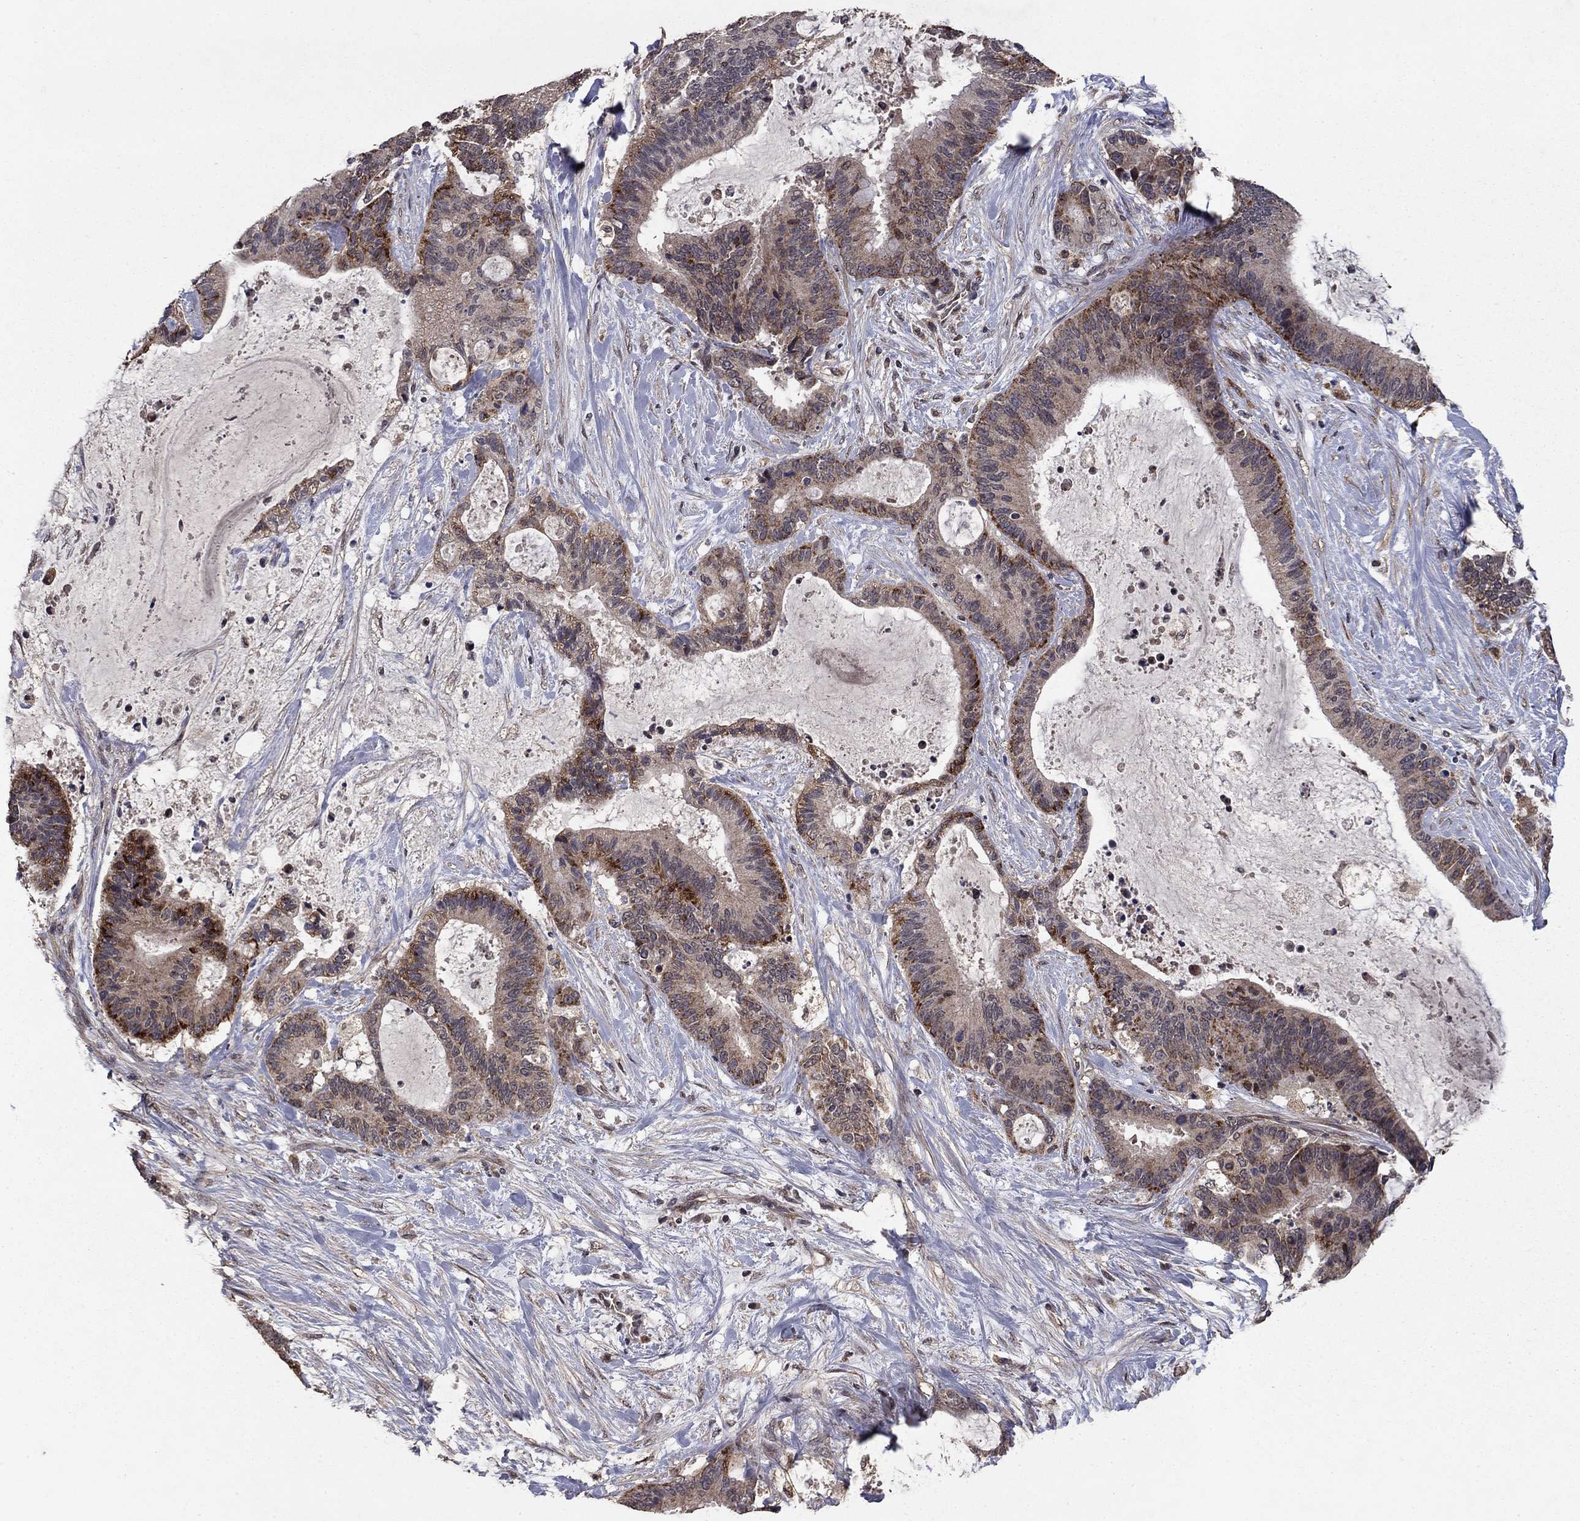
{"staining": {"intensity": "strong", "quantity": "25%-75%", "location": "cytoplasmic/membranous"}, "tissue": "liver cancer", "cell_type": "Tumor cells", "image_type": "cancer", "snomed": [{"axis": "morphology", "description": "Cholangiocarcinoma"}, {"axis": "topography", "description": "Liver"}], "caption": "Human cholangiocarcinoma (liver) stained with a protein marker shows strong staining in tumor cells.", "gene": "DHRS1", "patient": {"sex": "female", "age": 73}}